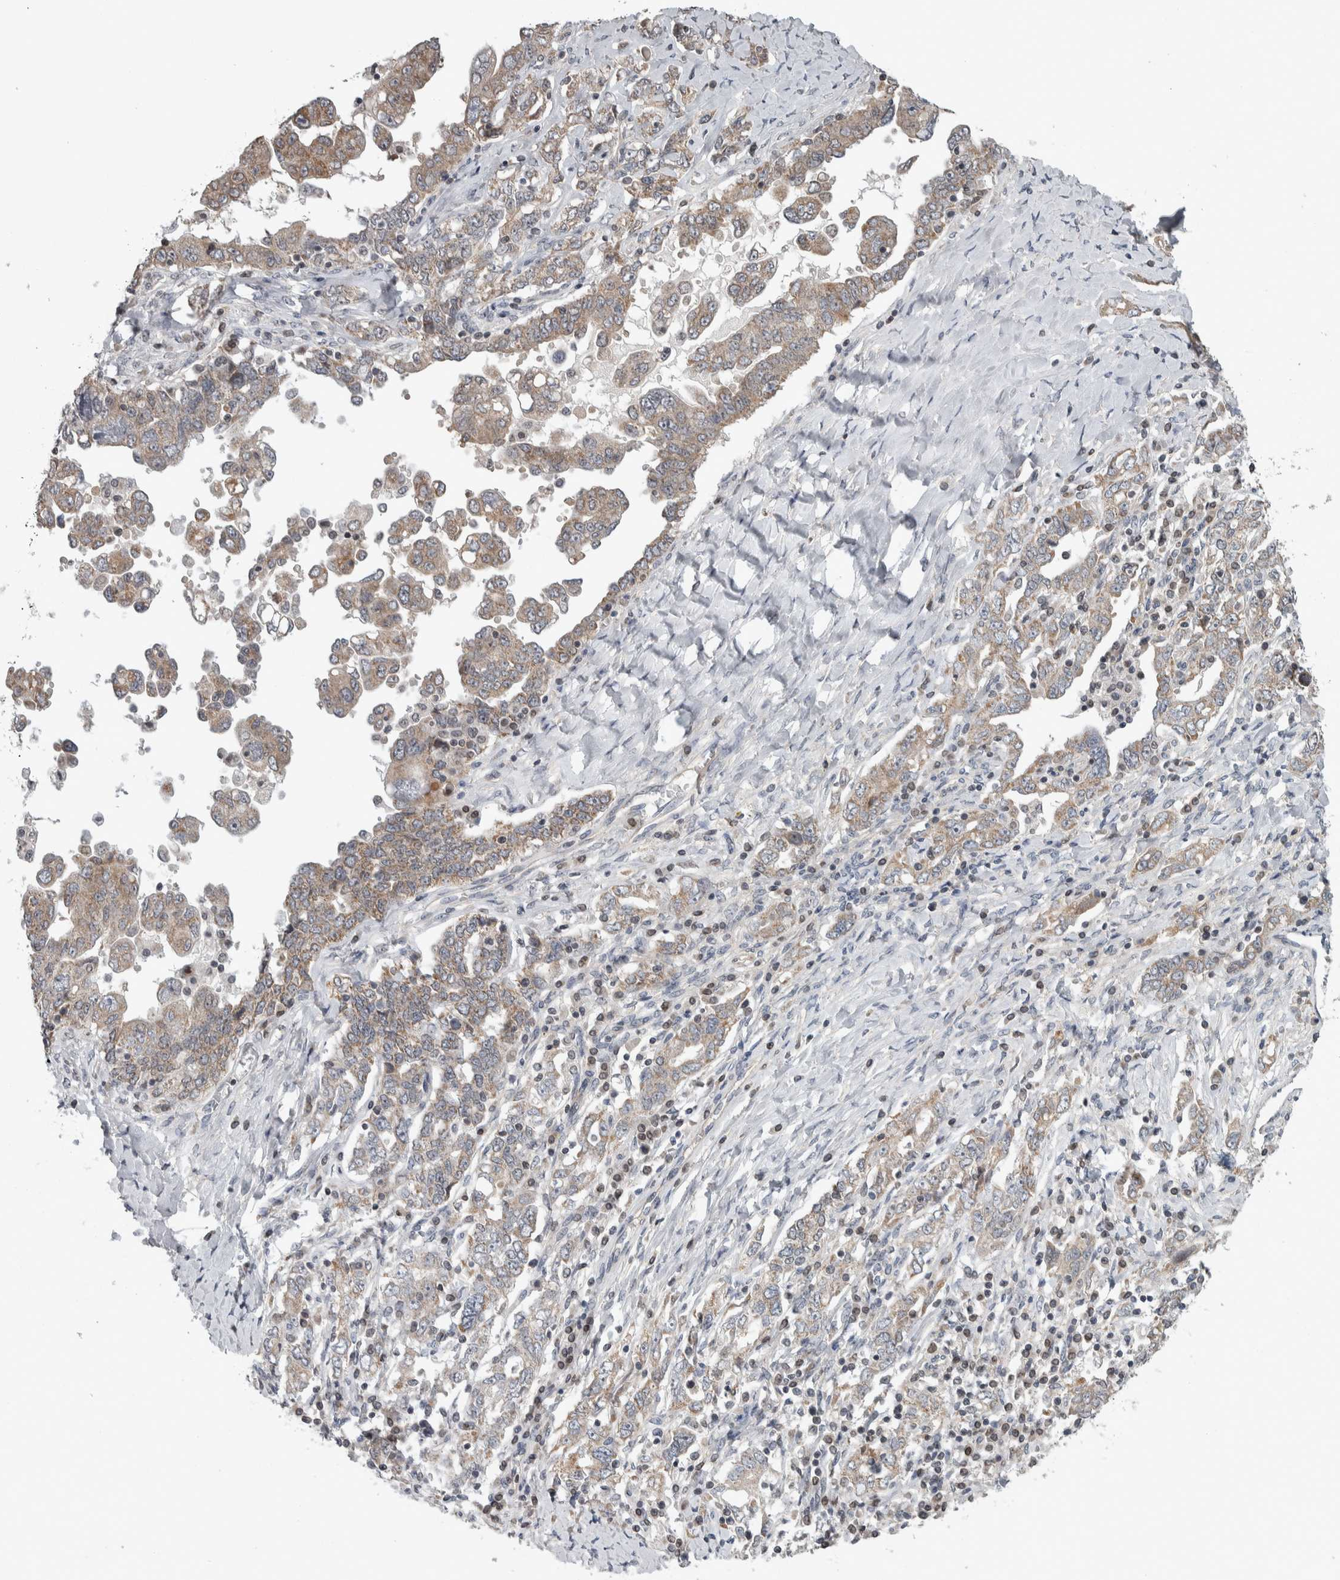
{"staining": {"intensity": "weak", "quantity": ">75%", "location": "cytoplasmic/membranous"}, "tissue": "ovarian cancer", "cell_type": "Tumor cells", "image_type": "cancer", "snomed": [{"axis": "morphology", "description": "Carcinoma, endometroid"}, {"axis": "topography", "description": "Ovary"}], "caption": "Immunohistochemistry photomicrograph of ovarian cancer stained for a protein (brown), which displays low levels of weak cytoplasmic/membranous staining in about >75% of tumor cells.", "gene": "CWC27", "patient": {"sex": "female", "age": 62}}